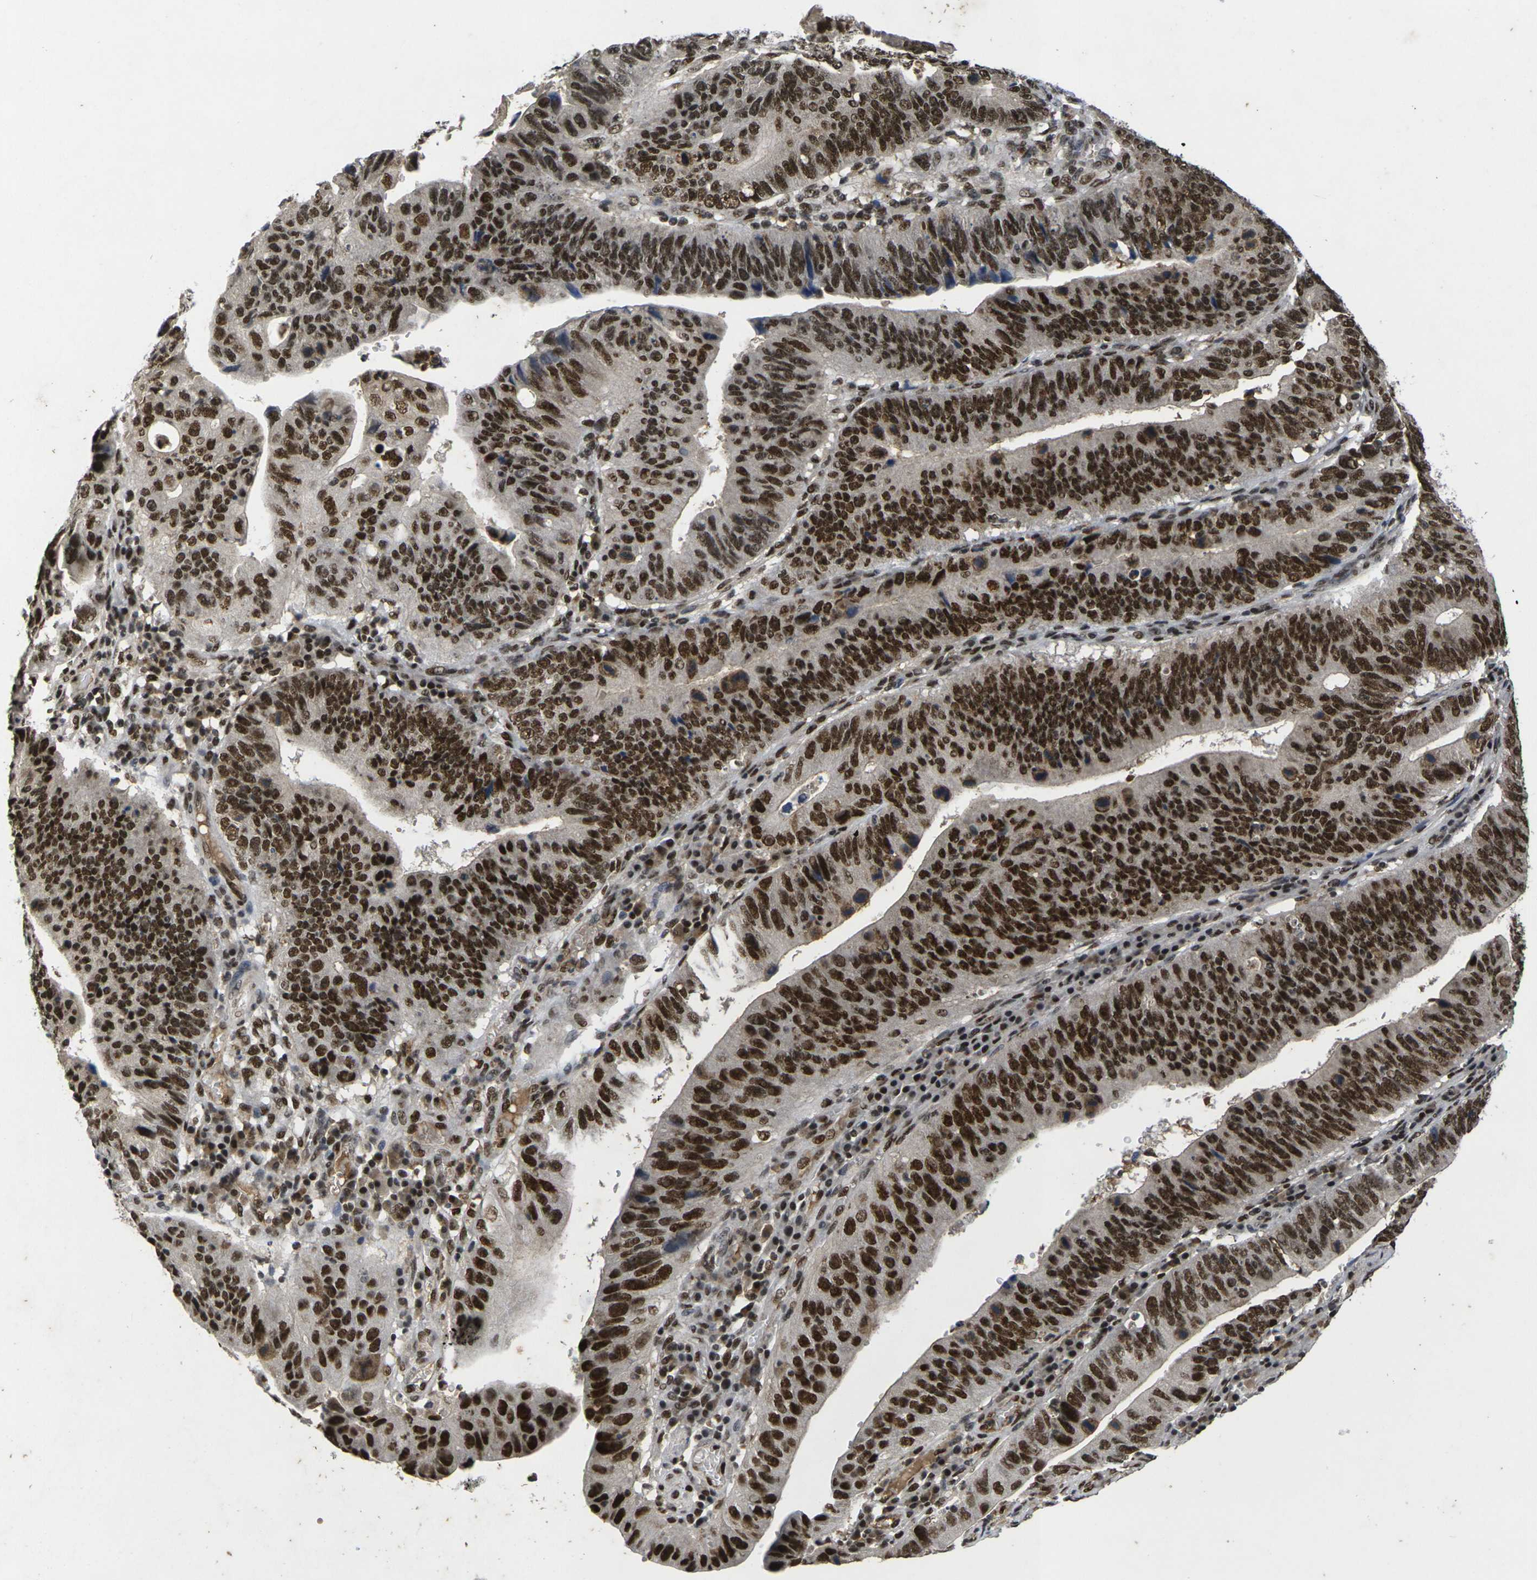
{"staining": {"intensity": "strong", "quantity": ">75%", "location": "nuclear"}, "tissue": "stomach cancer", "cell_type": "Tumor cells", "image_type": "cancer", "snomed": [{"axis": "morphology", "description": "Adenocarcinoma, NOS"}, {"axis": "topography", "description": "Stomach"}], "caption": "A micrograph of human adenocarcinoma (stomach) stained for a protein displays strong nuclear brown staining in tumor cells.", "gene": "GTF2E1", "patient": {"sex": "male", "age": 59}}